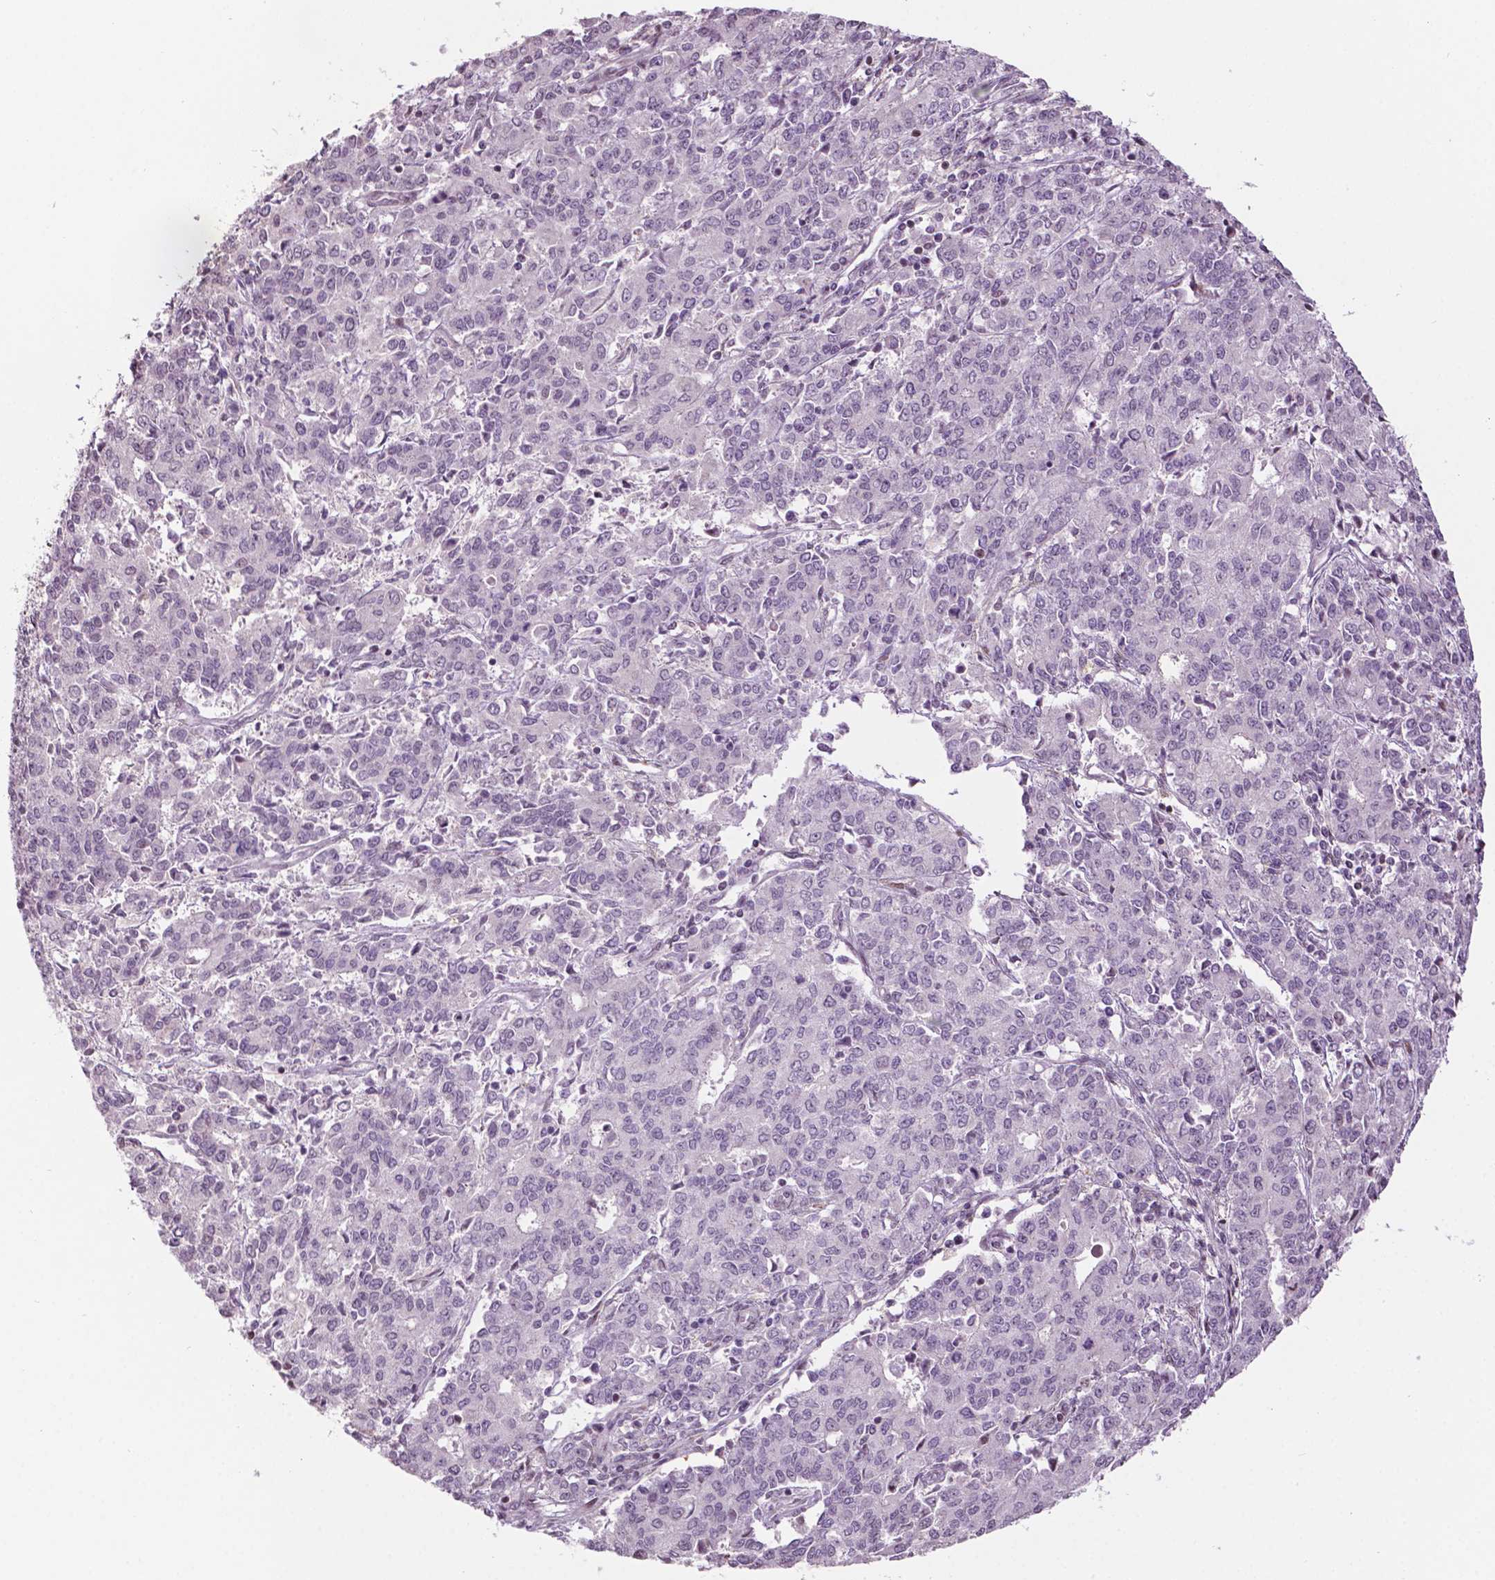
{"staining": {"intensity": "negative", "quantity": "none", "location": "none"}, "tissue": "endometrial cancer", "cell_type": "Tumor cells", "image_type": "cancer", "snomed": [{"axis": "morphology", "description": "Adenocarcinoma, NOS"}, {"axis": "topography", "description": "Endometrium"}], "caption": "This is a micrograph of immunohistochemistry staining of endometrial cancer, which shows no positivity in tumor cells.", "gene": "PTPN18", "patient": {"sex": "female", "age": 50}}